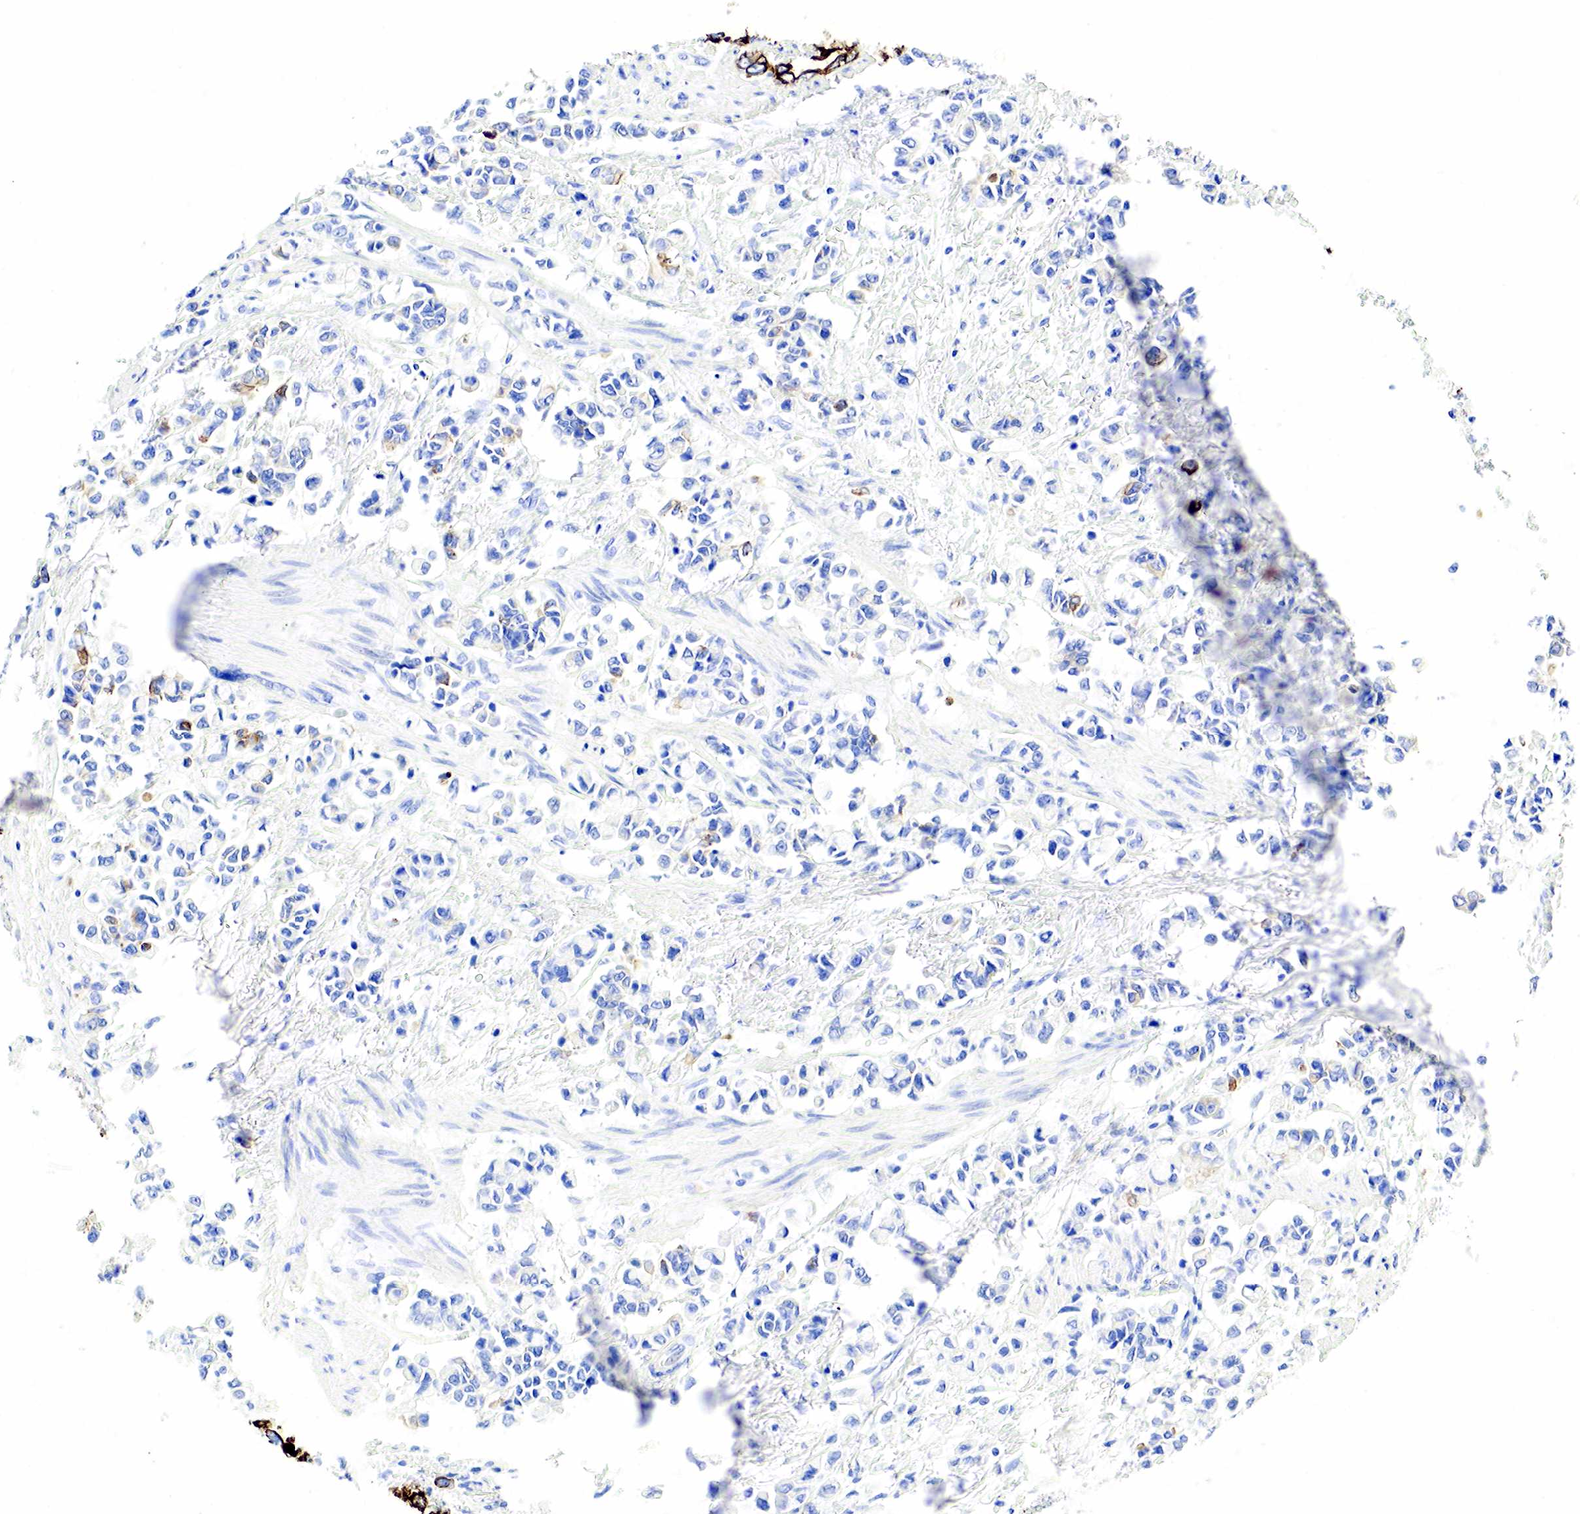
{"staining": {"intensity": "strong", "quantity": "25%-75%", "location": "cytoplasmic/membranous"}, "tissue": "stomach cancer", "cell_type": "Tumor cells", "image_type": "cancer", "snomed": [{"axis": "morphology", "description": "Adenocarcinoma, NOS"}, {"axis": "topography", "description": "Stomach"}], "caption": "Tumor cells display strong cytoplasmic/membranous staining in approximately 25%-75% of cells in stomach cancer (adenocarcinoma).", "gene": "KRT7", "patient": {"sex": "male", "age": 78}}